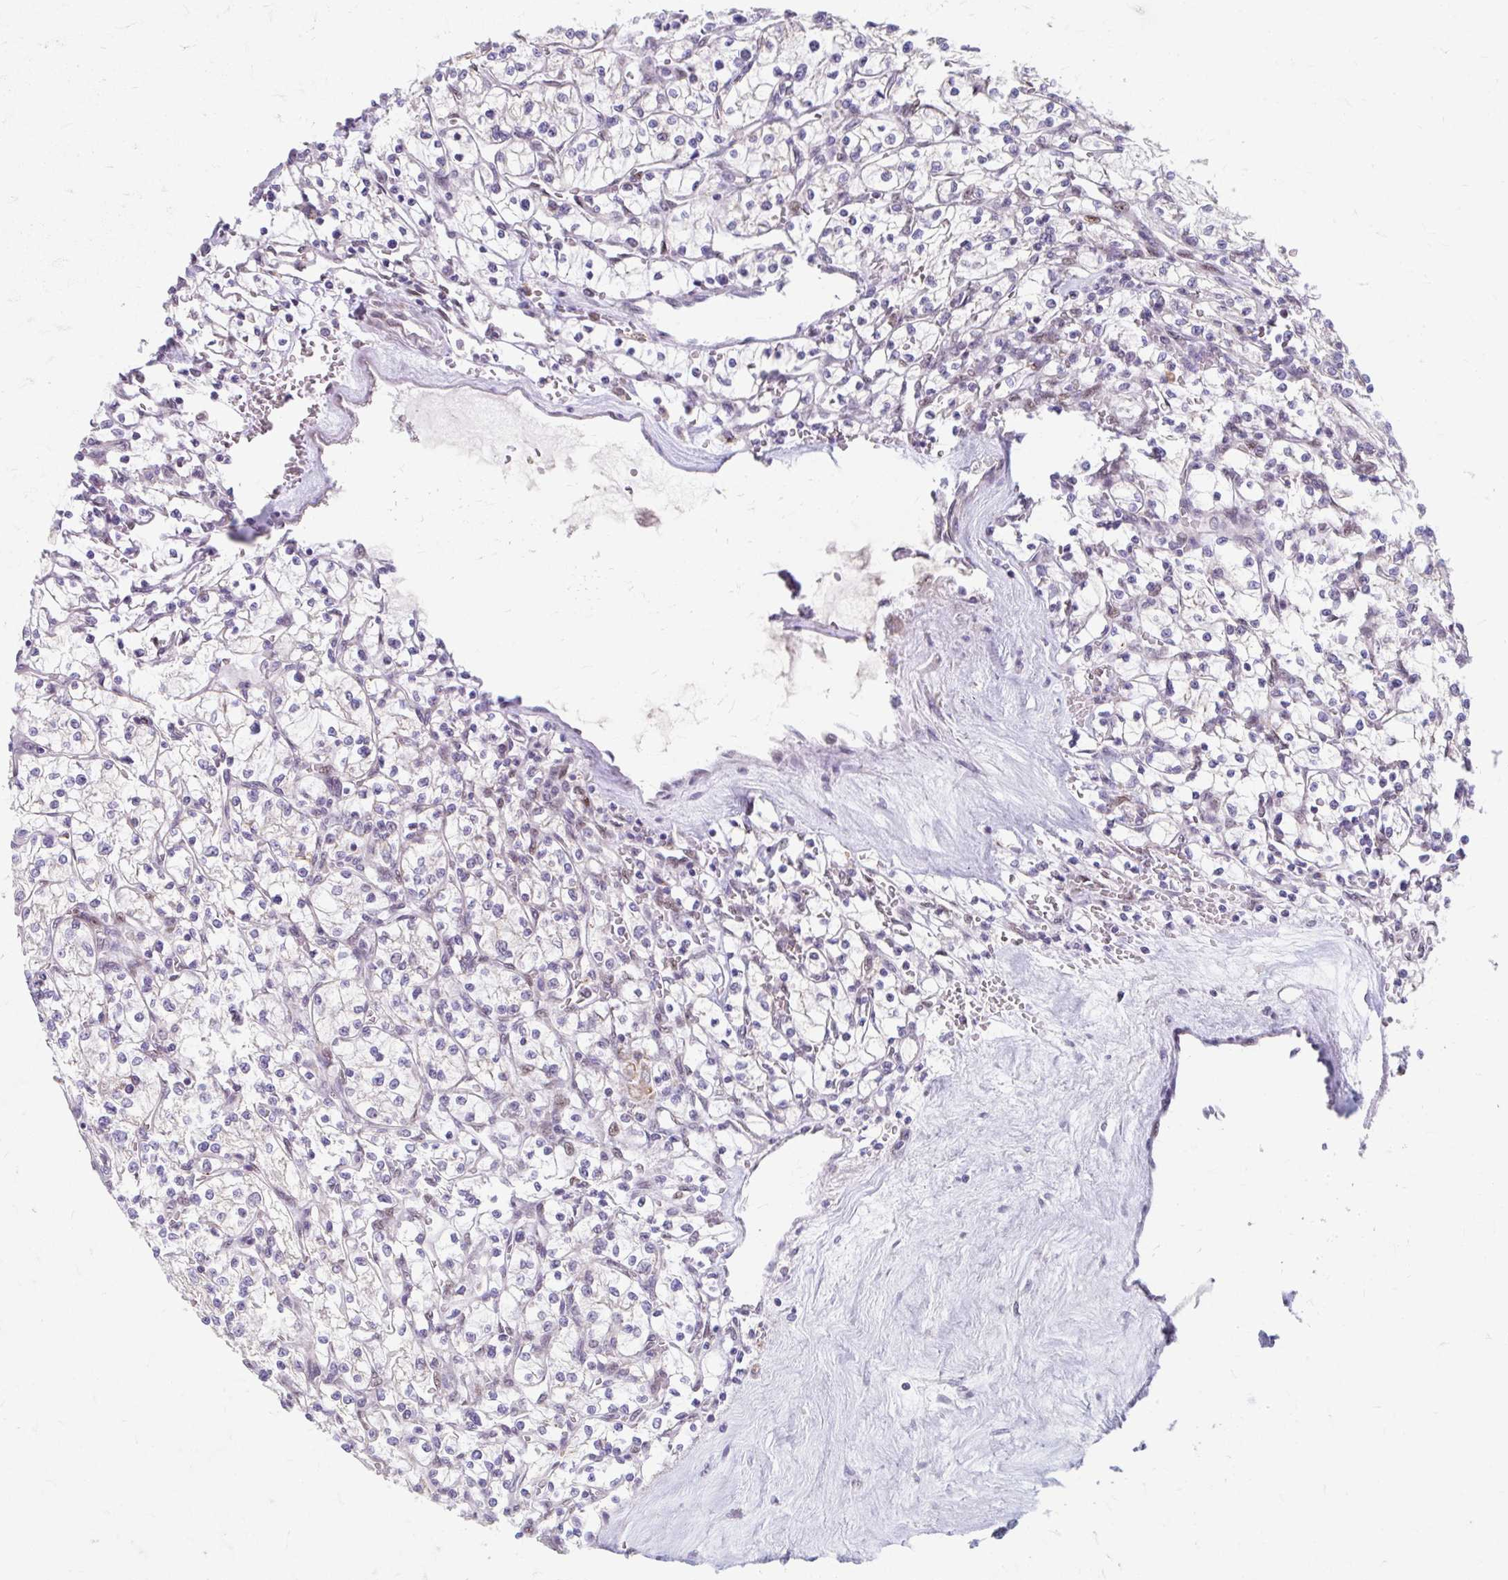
{"staining": {"intensity": "negative", "quantity": "none", "location": "none"}, "tissue": "renal cancer", "cell_type": "Tumor cells", "image_type": "cancer", "snomed": [{"axis": "morphology", "description": "Adenocarcinoma, NOS"}, {"axis": "topography", "description": "Kidney"}], "caption": "Immunohistochemical staining of adenocarcinoma (renal) displays no significant positivity in tumor cells. (Stains: DAB (3,3'-diaminobenzidine) immunohistochemistry (IHC) with hematoxylin counter stain, Microscopy: brightfield microscopy at high magnification).", "gene": "BEAN1", "patient": {"sex": "female", "age": 64}}